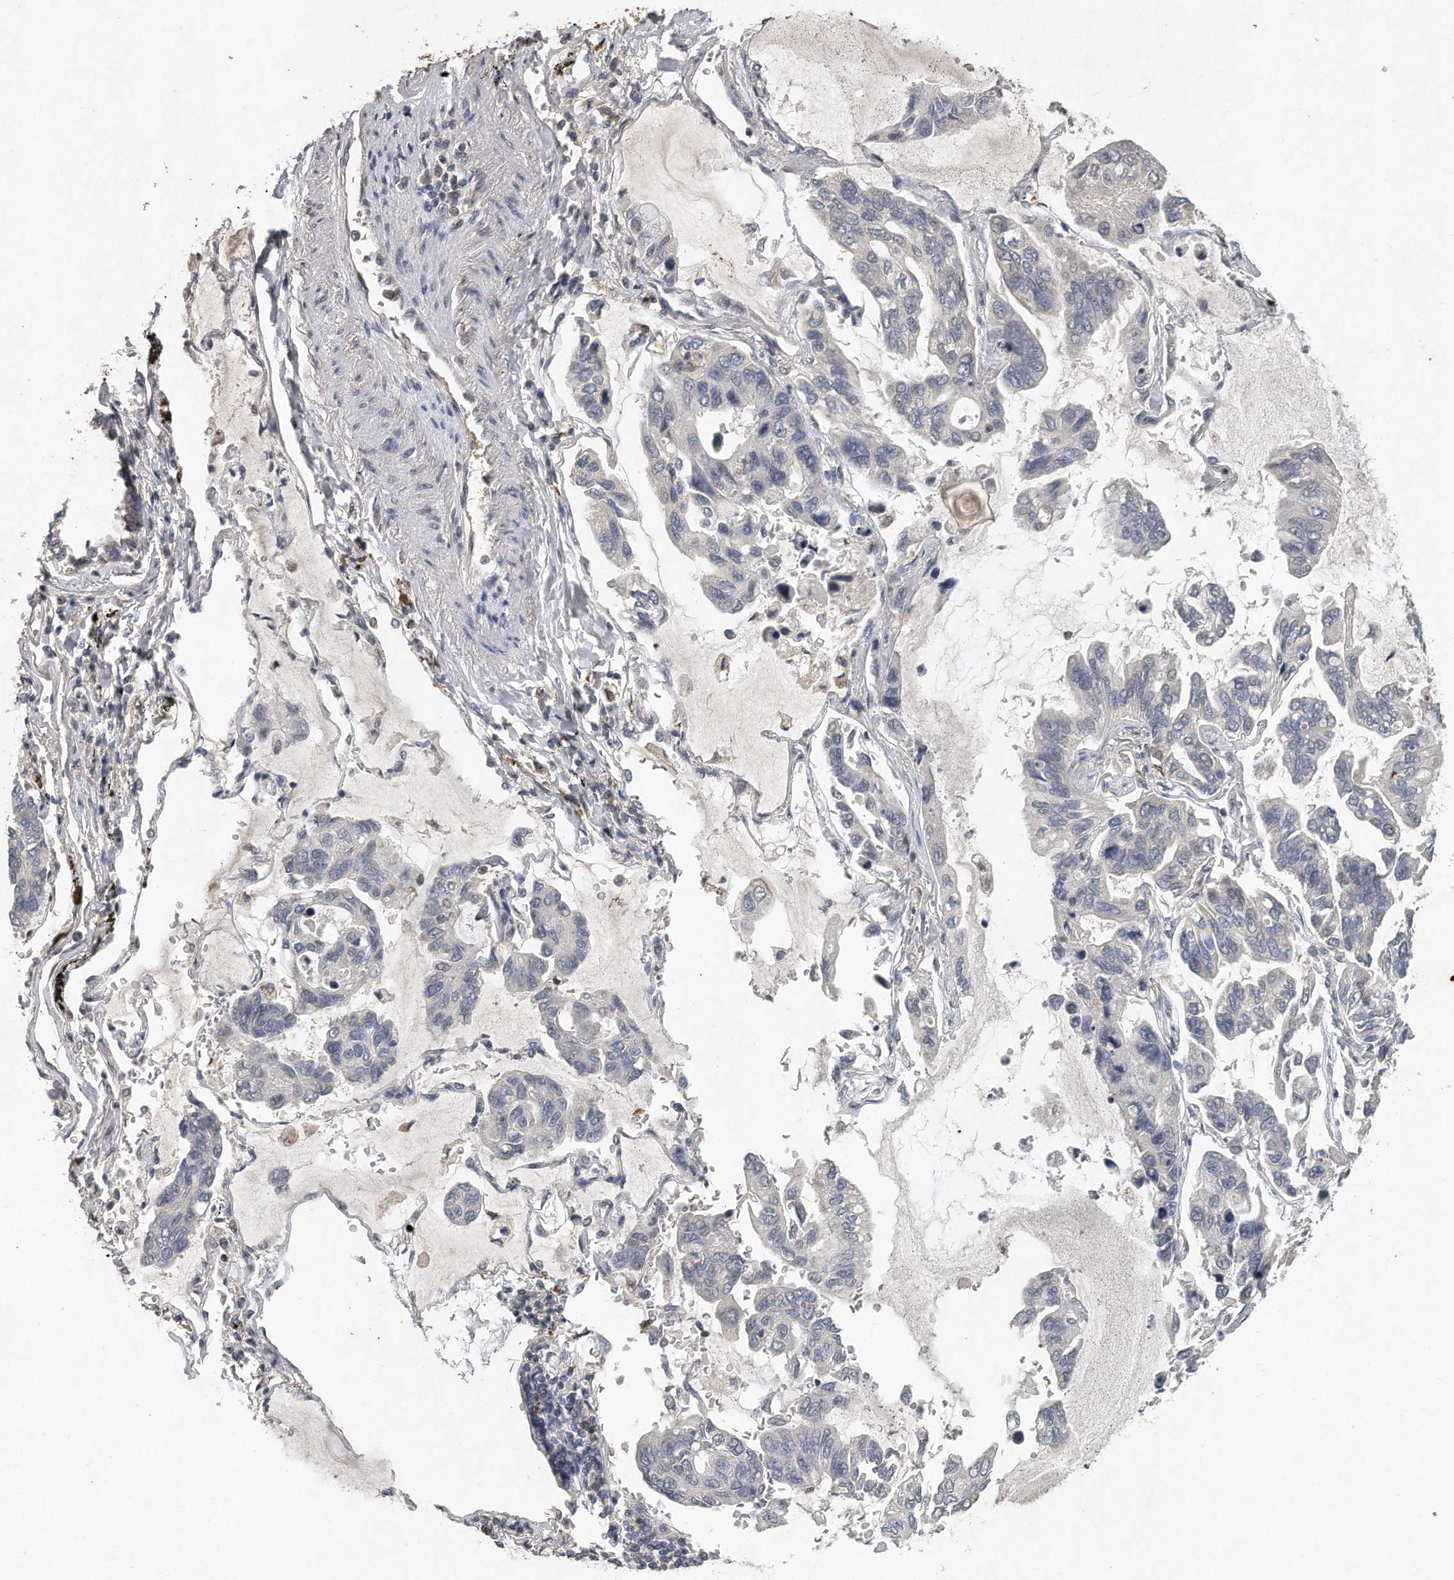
{"staining": {"intensity": "negative", "quantity": "none", "location": "none"}, "tissue": "lung cancer", "cell_type": "Tumor cells", "image_type": "cancer", "snomed": [{"axis": "morphology", "description": "Adenocarcinoma, NOS"}, {"axis": "topography", "description": "Lung"}], "caption": "This histopathology image is of lung adenocarcinoma stained with immunohistochemistry (IHC) to label a protein in brown with the nuclei are counter-stained blue. There is no expression in tumor cells.", "gene": "CAMK1", "patient": {"sex": "male", "age": 64}}